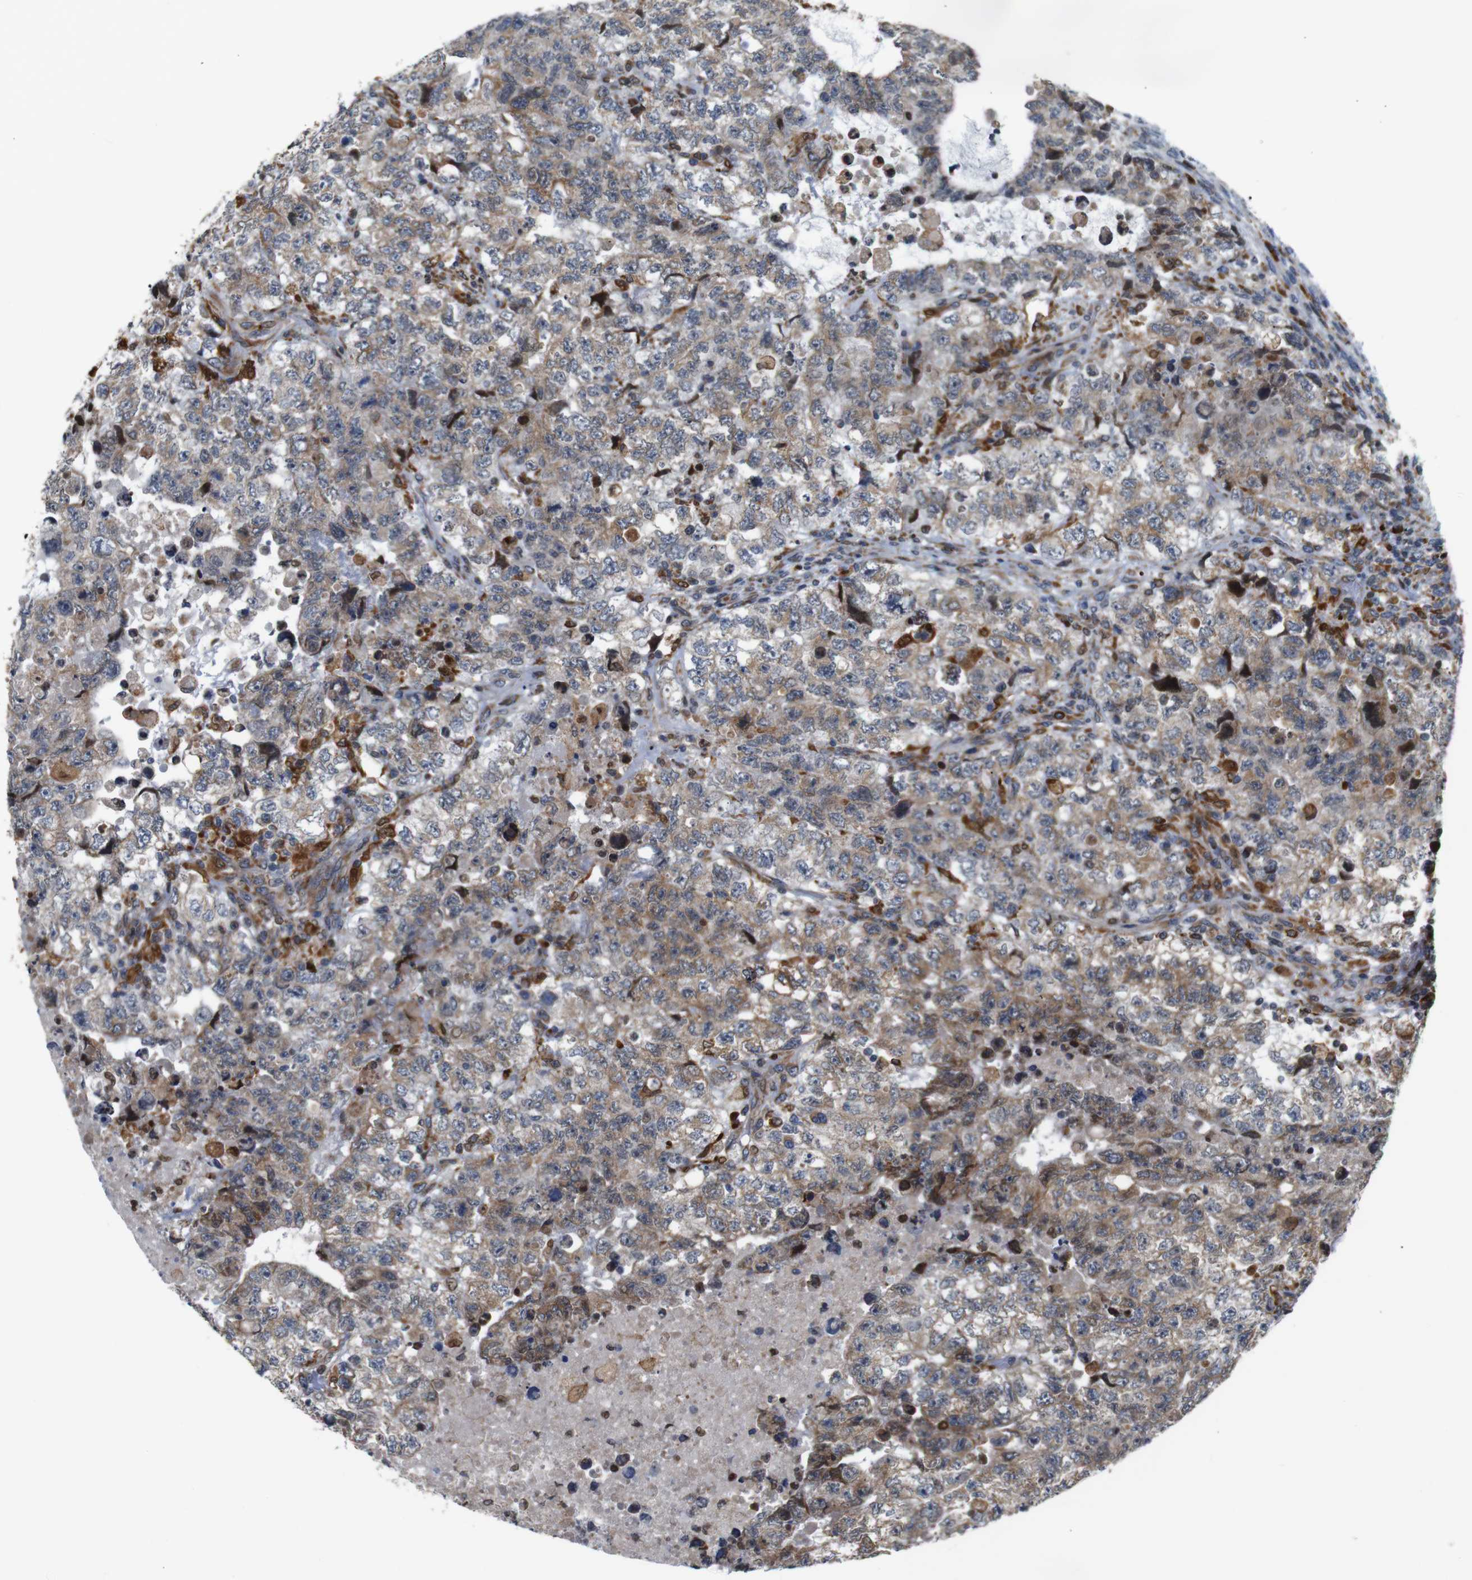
{"staining": {"intensity": "weak", "quantity": "25%-75%", "location": "cytoplasmic/membranous"}, "tissue": "testis cancer", "cell_type": "Tumor cells", "image_type": "cancer", "snomed": [{"axis": "morphology", "description": "Carcinoma, Embryonal, NOS"}, {"axis": "topography", "description": "Testis"}], "caption": "Weak cytoplasmic/membranous protein staining is present in approximately 25%-75% of tumor cells in testis cancer (embryonal carcinoma).", "gene": "PTPN1", "patient": {"sex": "male", "age": 36}}